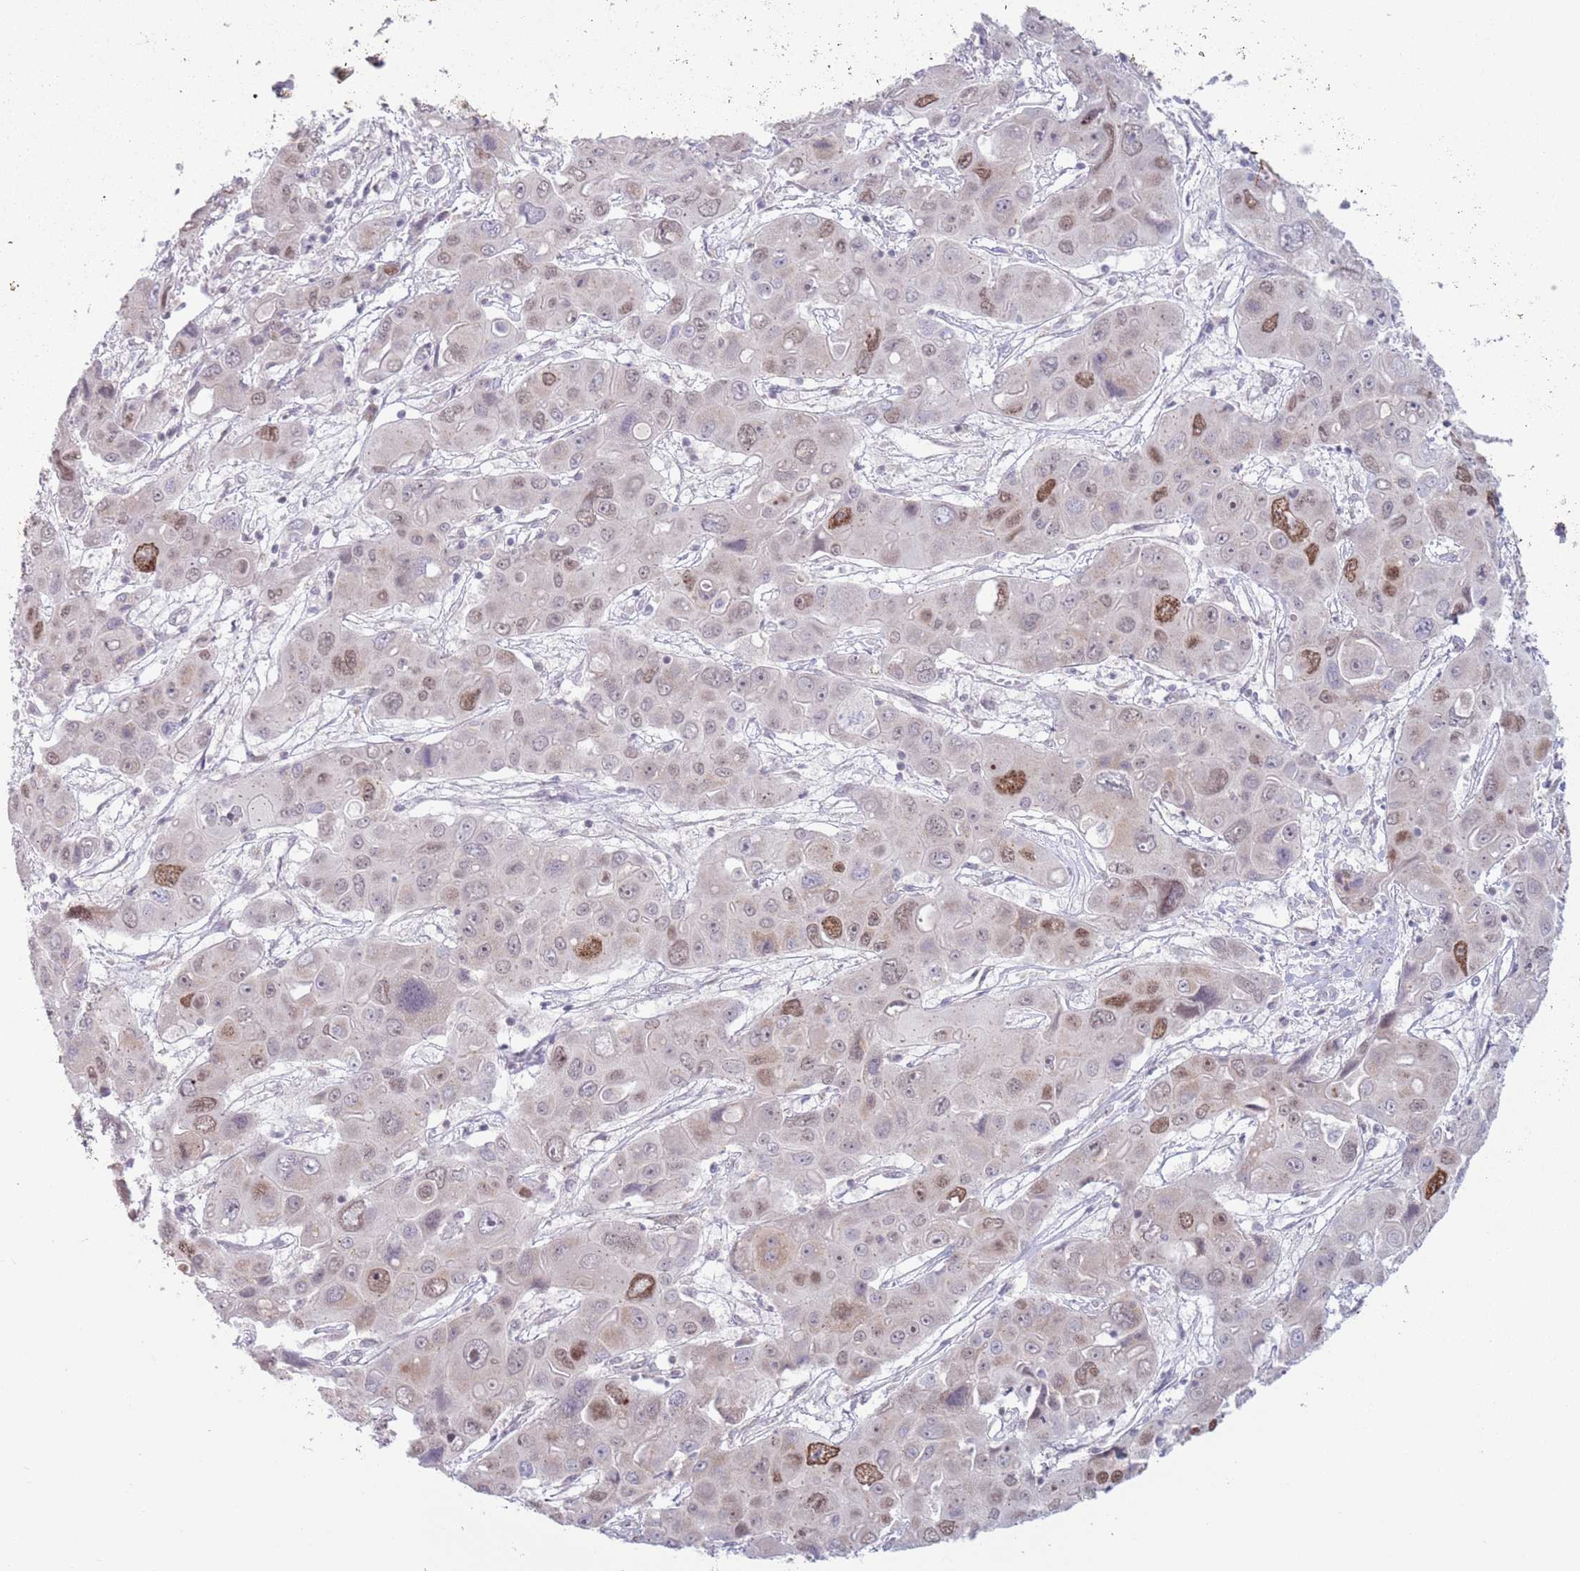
{"staining": {"intensity": "moderate", "quantity": "<25%", "location": "nuclear"}, "tissue": "liver cancer", "cell_type": "Tumor cells", "image_type": "cancer", "snomed": [{"axis": "morphology", "description": "Cholangiocarcinoma"}, {"axis": "topography", "description": "Liver"}], "caption": "Approximately <25% of tumor cells in liver cholangiocarcinoma show moderate nuclear protein expression as visualized by brown immunohistochemical staining.", "gene": "MRPL34", "patient": {"sex": "male", "age": 67}}